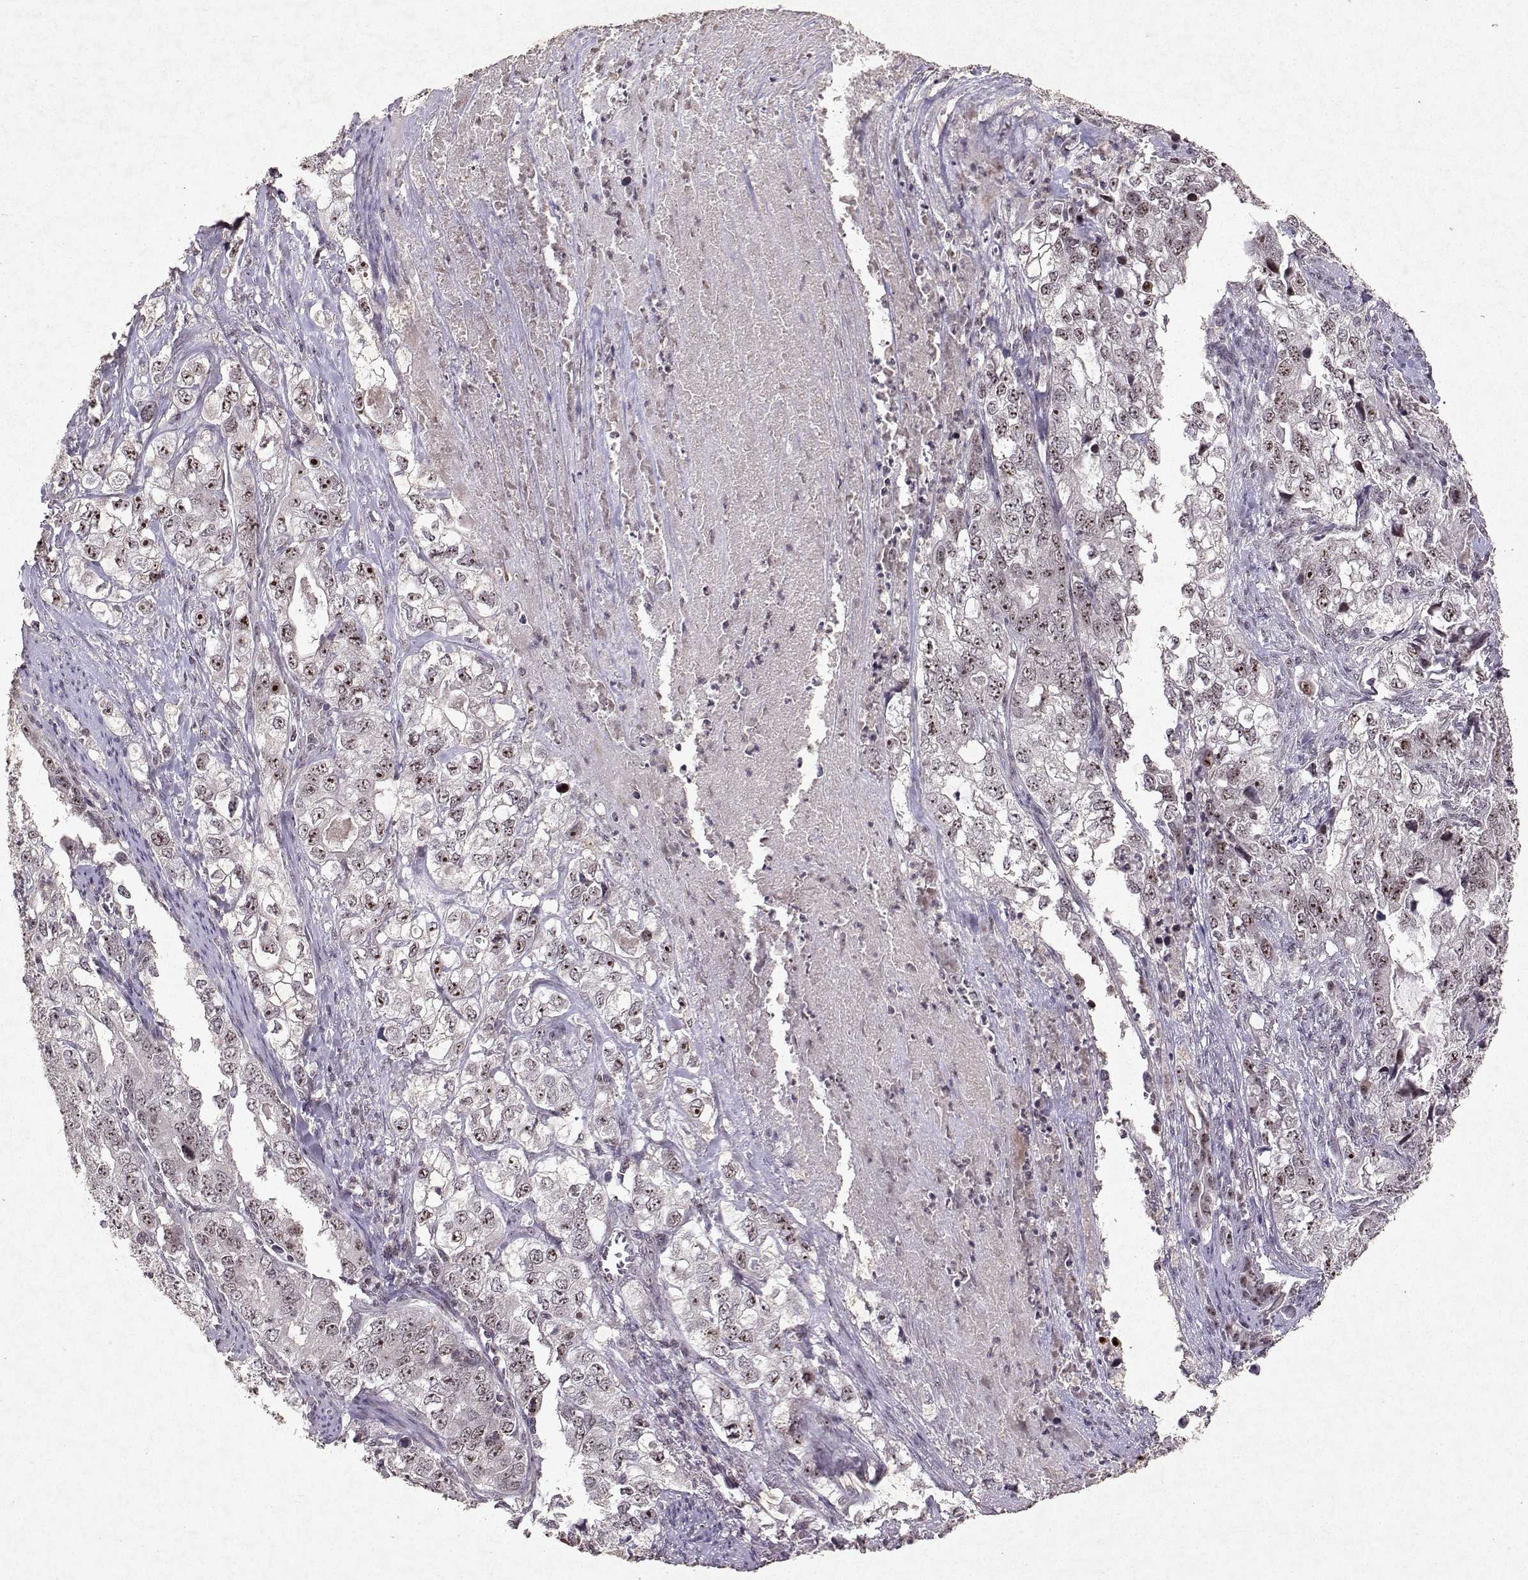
{"staining": {"intensity": "moderate", "quantity": ">75%", "location": "nuclear"}, "tissue": "stomach cancer", "cell_type": "Tumor cells", "image_type": "cancer", "snomed": [{"axis": "morphology", "description": "Adenocarcinoma, NOS"}, {"axis": "topography", "description": "Stomach, lower"}], "caption": "A medium amount of moderate nuclear expression is appreciated in about >75% of tumor cells in adenocarcinoma (stomach) tissue. Nuclei are stained in blue.", "gene": "DDX56", "patient": {"sex": "female", "age": 72}}